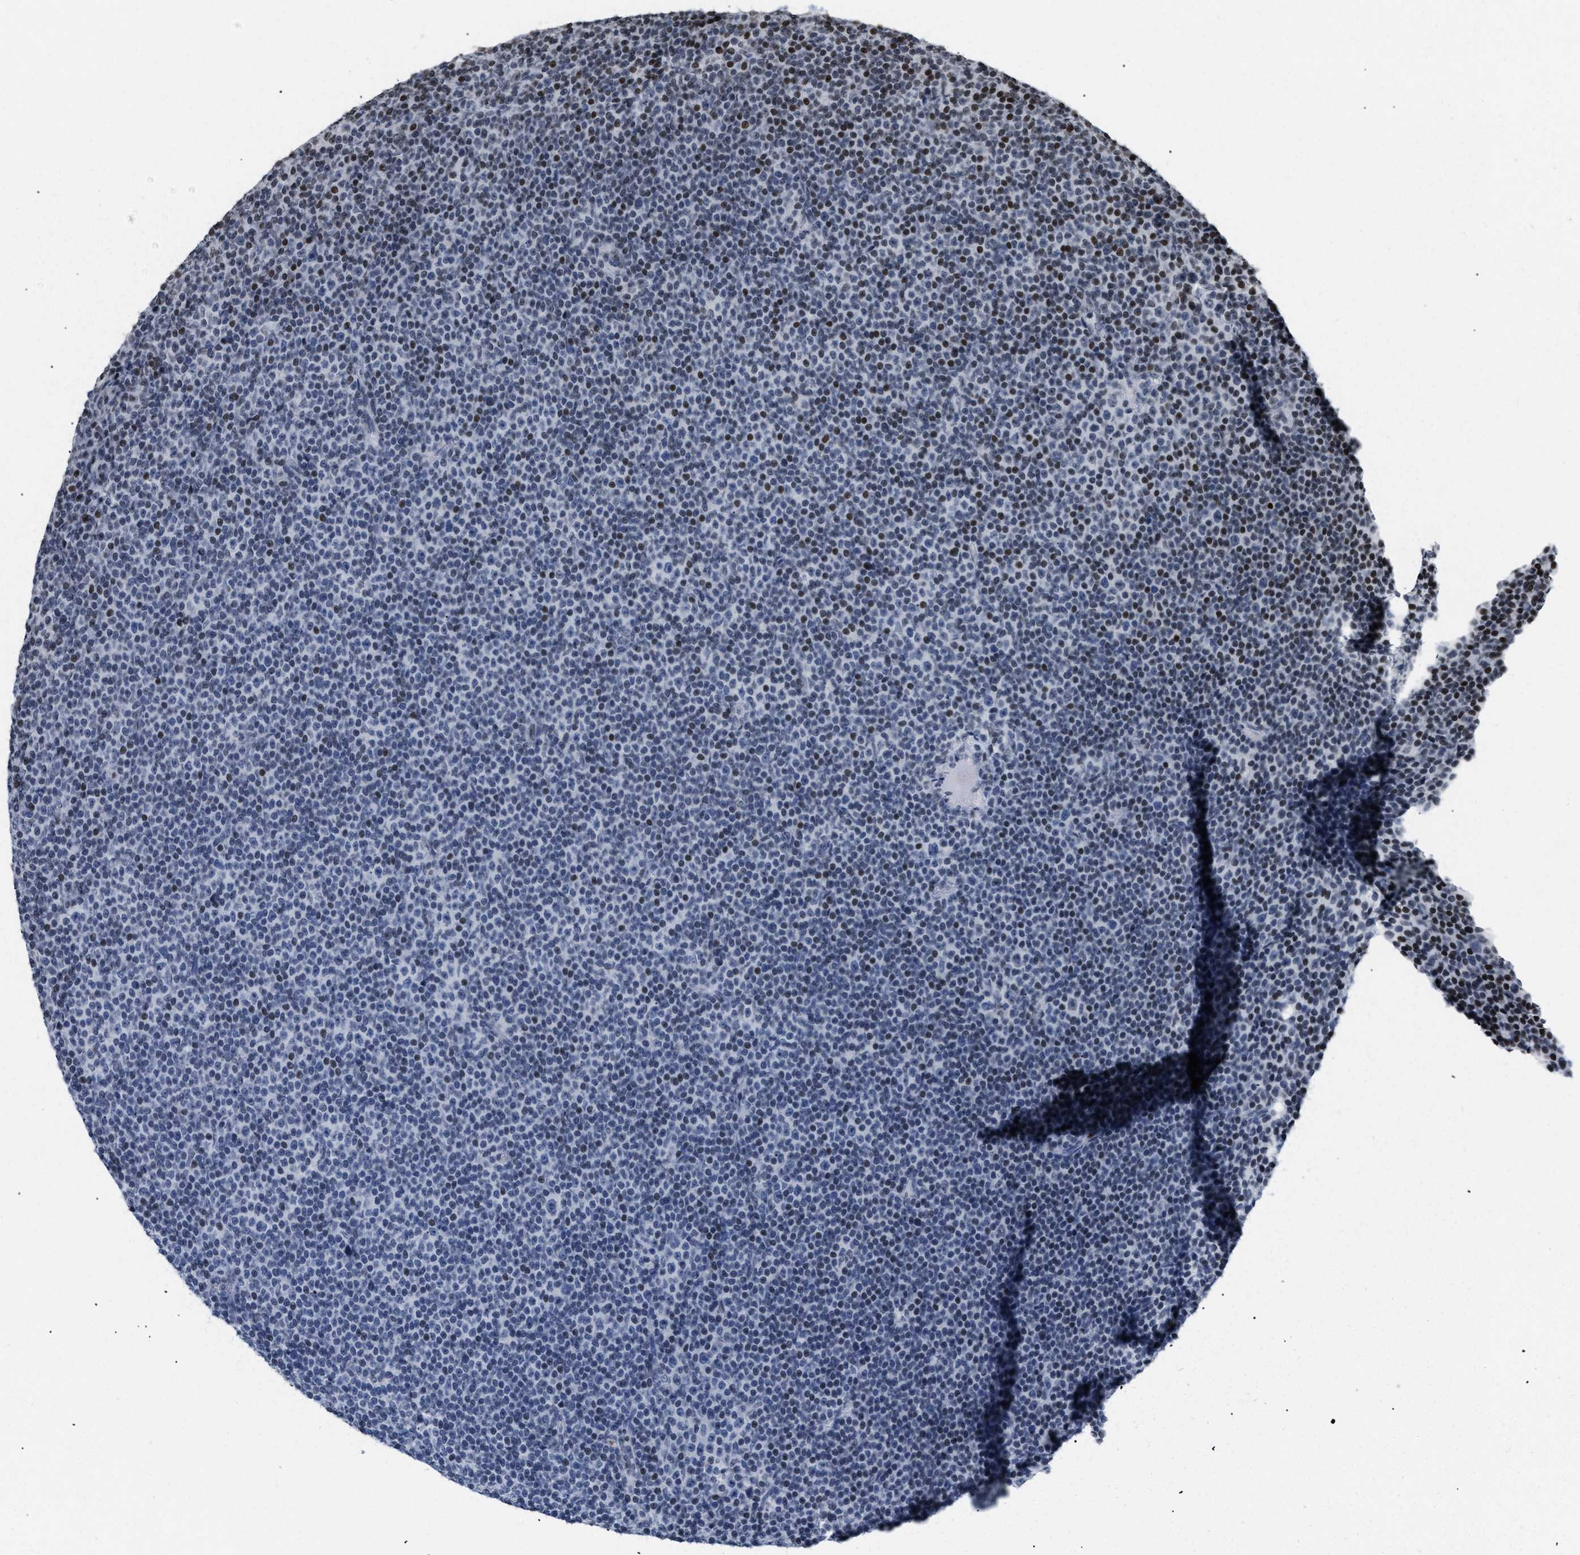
{"staining": {"intensity": "moderate", "quantity": "<25%", "location": "nuclear"}, "tissue": "lymphoma", "cell_type": "Tumor cells", "image_type": "cancer", "snomed": [{"axis": "morphology", "description": "Malignant lymphoma, non-Hodgkin's type, Low grade"}, {"axis": "topography", "description": "Lymph node"}], "caption": "High-power microscopy captured an IHC histopathology image of lymphoma, revealing moderate nuclear positivity in about <25% of tumor cells.", "gene": "HMGN2", "patient": {"sex": "female", "age": 67}}